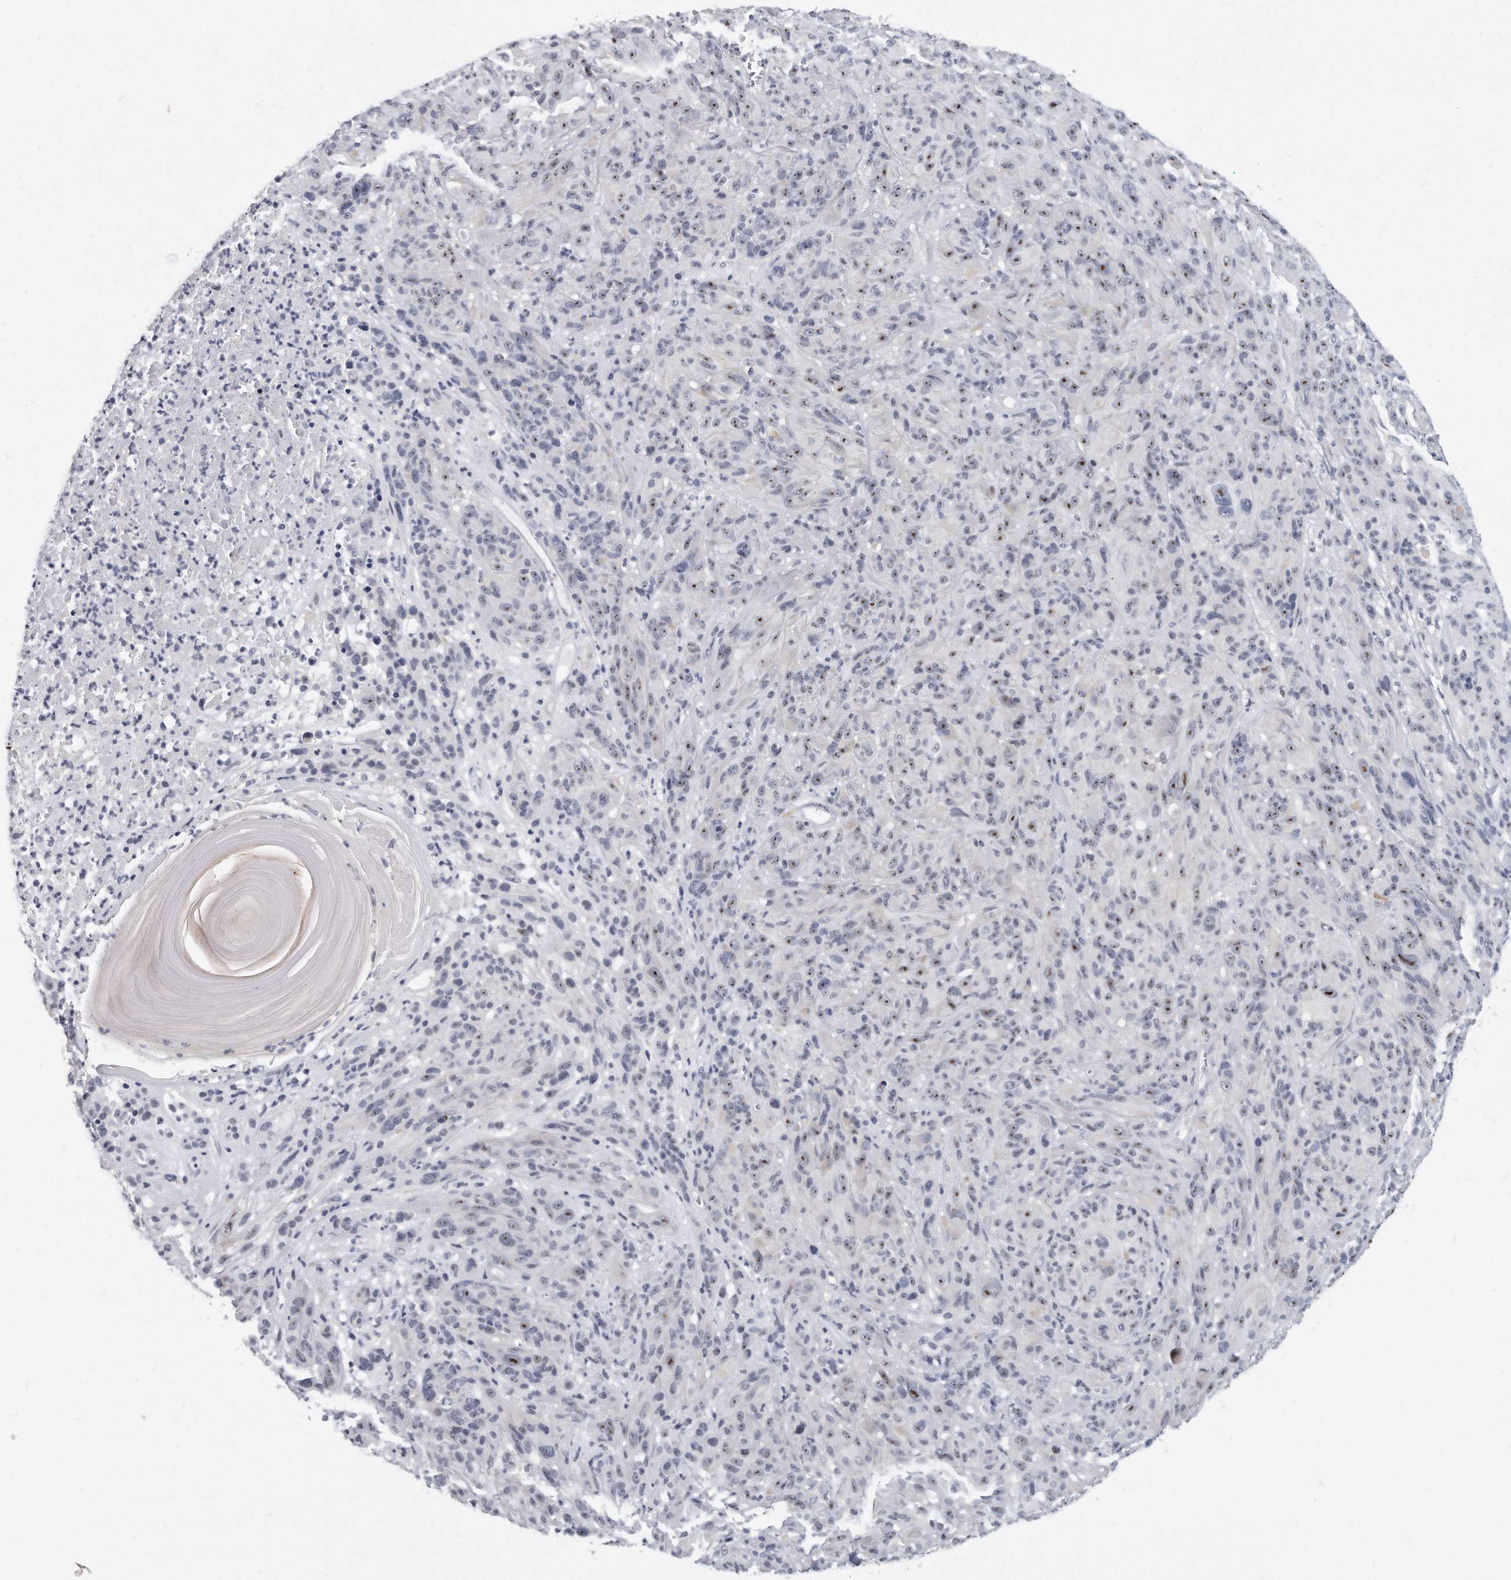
{"staining": {"intensity": "moderate", "quantity": ">75%", "location": "nuclear"}, "tissue": "melanoma", "cell_type": "Tumor cells", "image_type": "cancer", "snomed": [{"axis": "morphology", "description": "Malignant melanoma, NOS"}, {"axis": "topography", "description": "Skin of head"}], "caption": "Melanoma stained with IHC shows moderate nuclear expression in about >75% of tumor cells.", "gene": "TFCP2L1", "patient": {"sex": "male", "age": 96}}